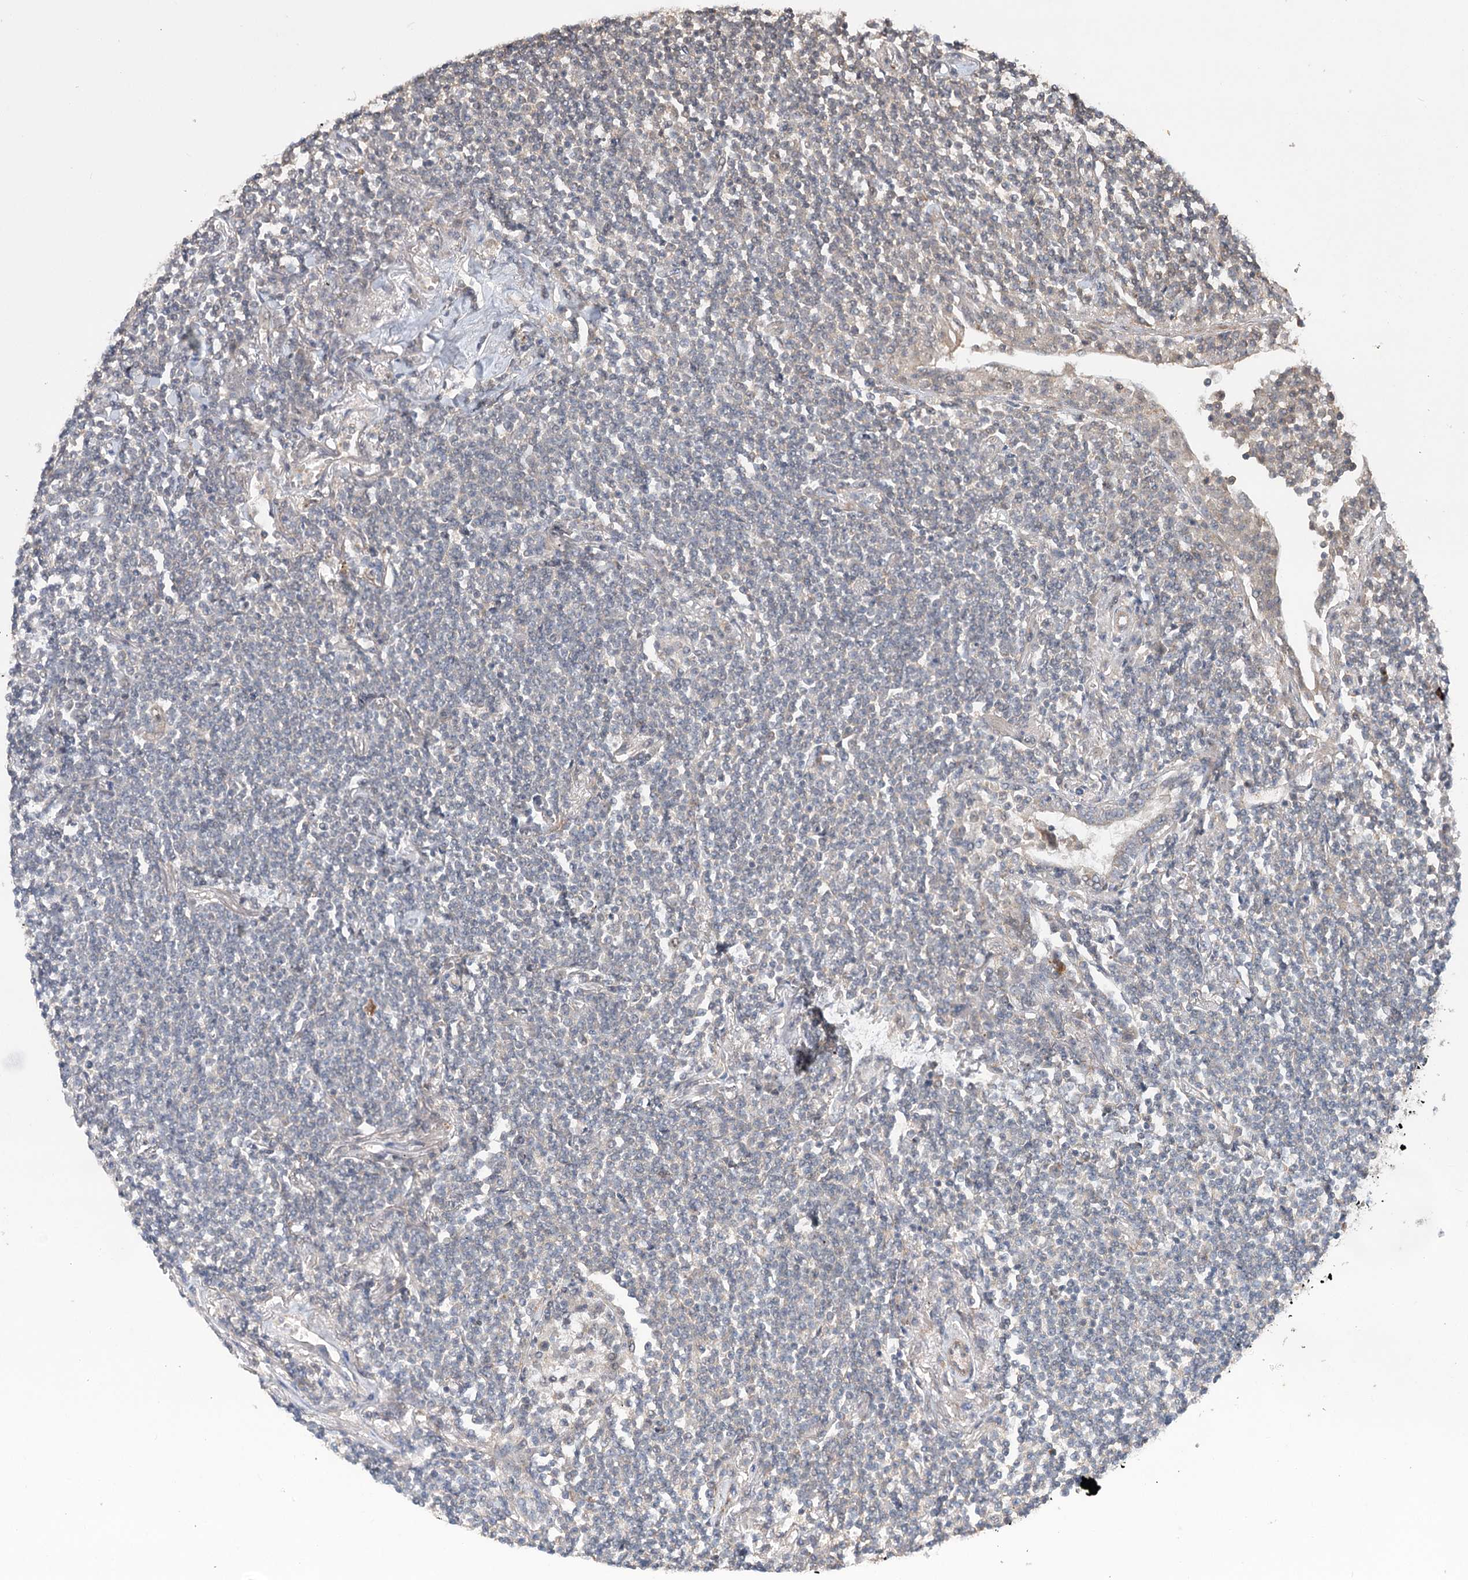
{"staining": {"intensity": "negative", "quantity": "none", "location": "none"}, "tissue": "lymphoma", "cell_type": "Tumor cells", "image_type": "cancer", "snomed": [{"axis": "morphology", "description": "Malignant lymphoma, non-Hodgkin's type, Low grade"}, {"axis": "topography", "description": "Lung"}], "caption": "There is no significant positivity in tumor cells of lymphoma. Nuclei are stained in blue.", "gene": "TENM2", "patient": {"sex": "female", "age": 71}}